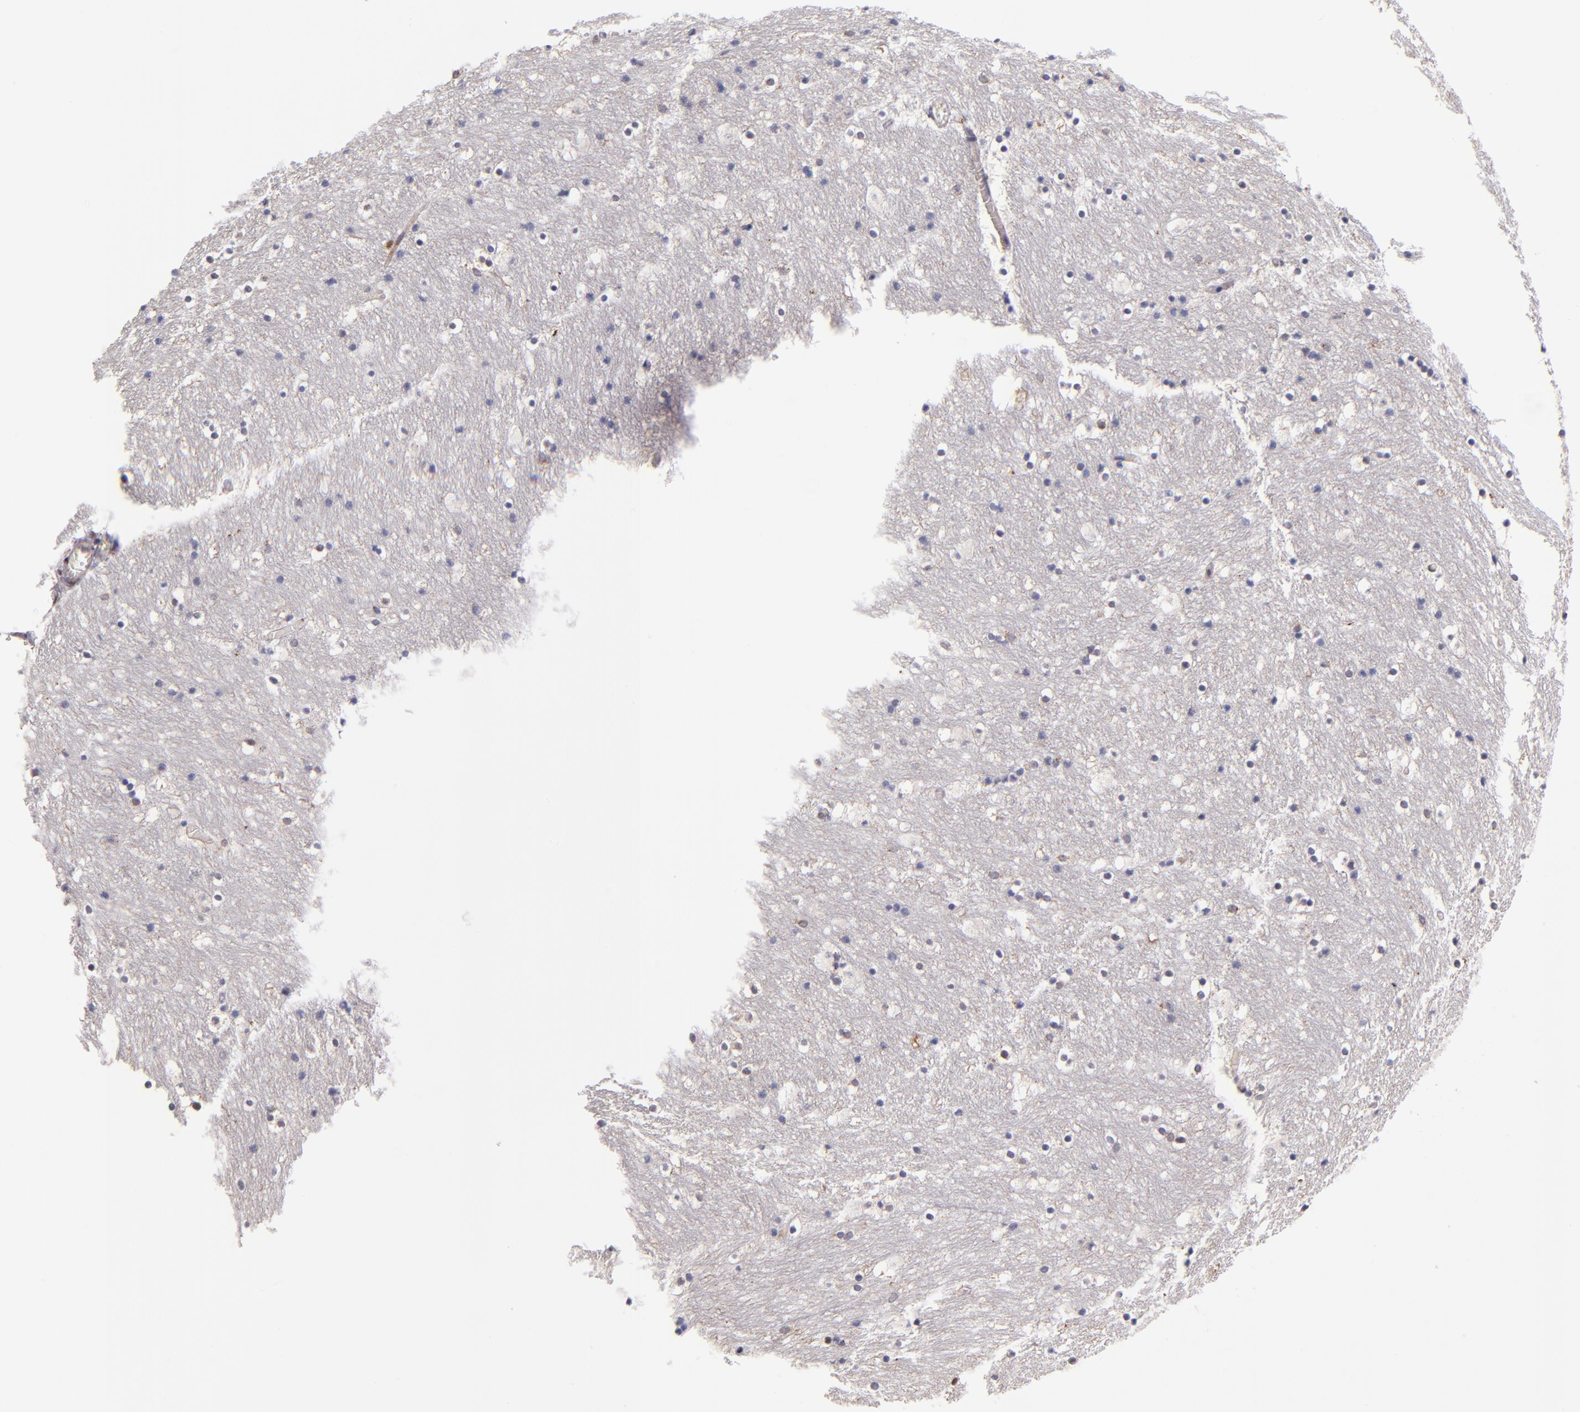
{"staining": {"intensity": "strong", "quantity": "<25%", "location": "nuclear"}, "tissue": "caudate", "cell_type": "Glial cells", "image_type": "normal", "snomed": [{"axis": "morphology", "description": "Normal tissue, NOS"}, {"axis": "topography", "description": "Lateral ventricle wall"}], "caption": "Immunohistochemical staining of unremarkable caudate demonstrates <25% levels of strong nuclear protein staining in approximately <25% of glial cells. (Brightfield microscopy of DAB IHC at high magnification).", "gene": "SOX6", "patient": {"sex": "male", "age": 45}}